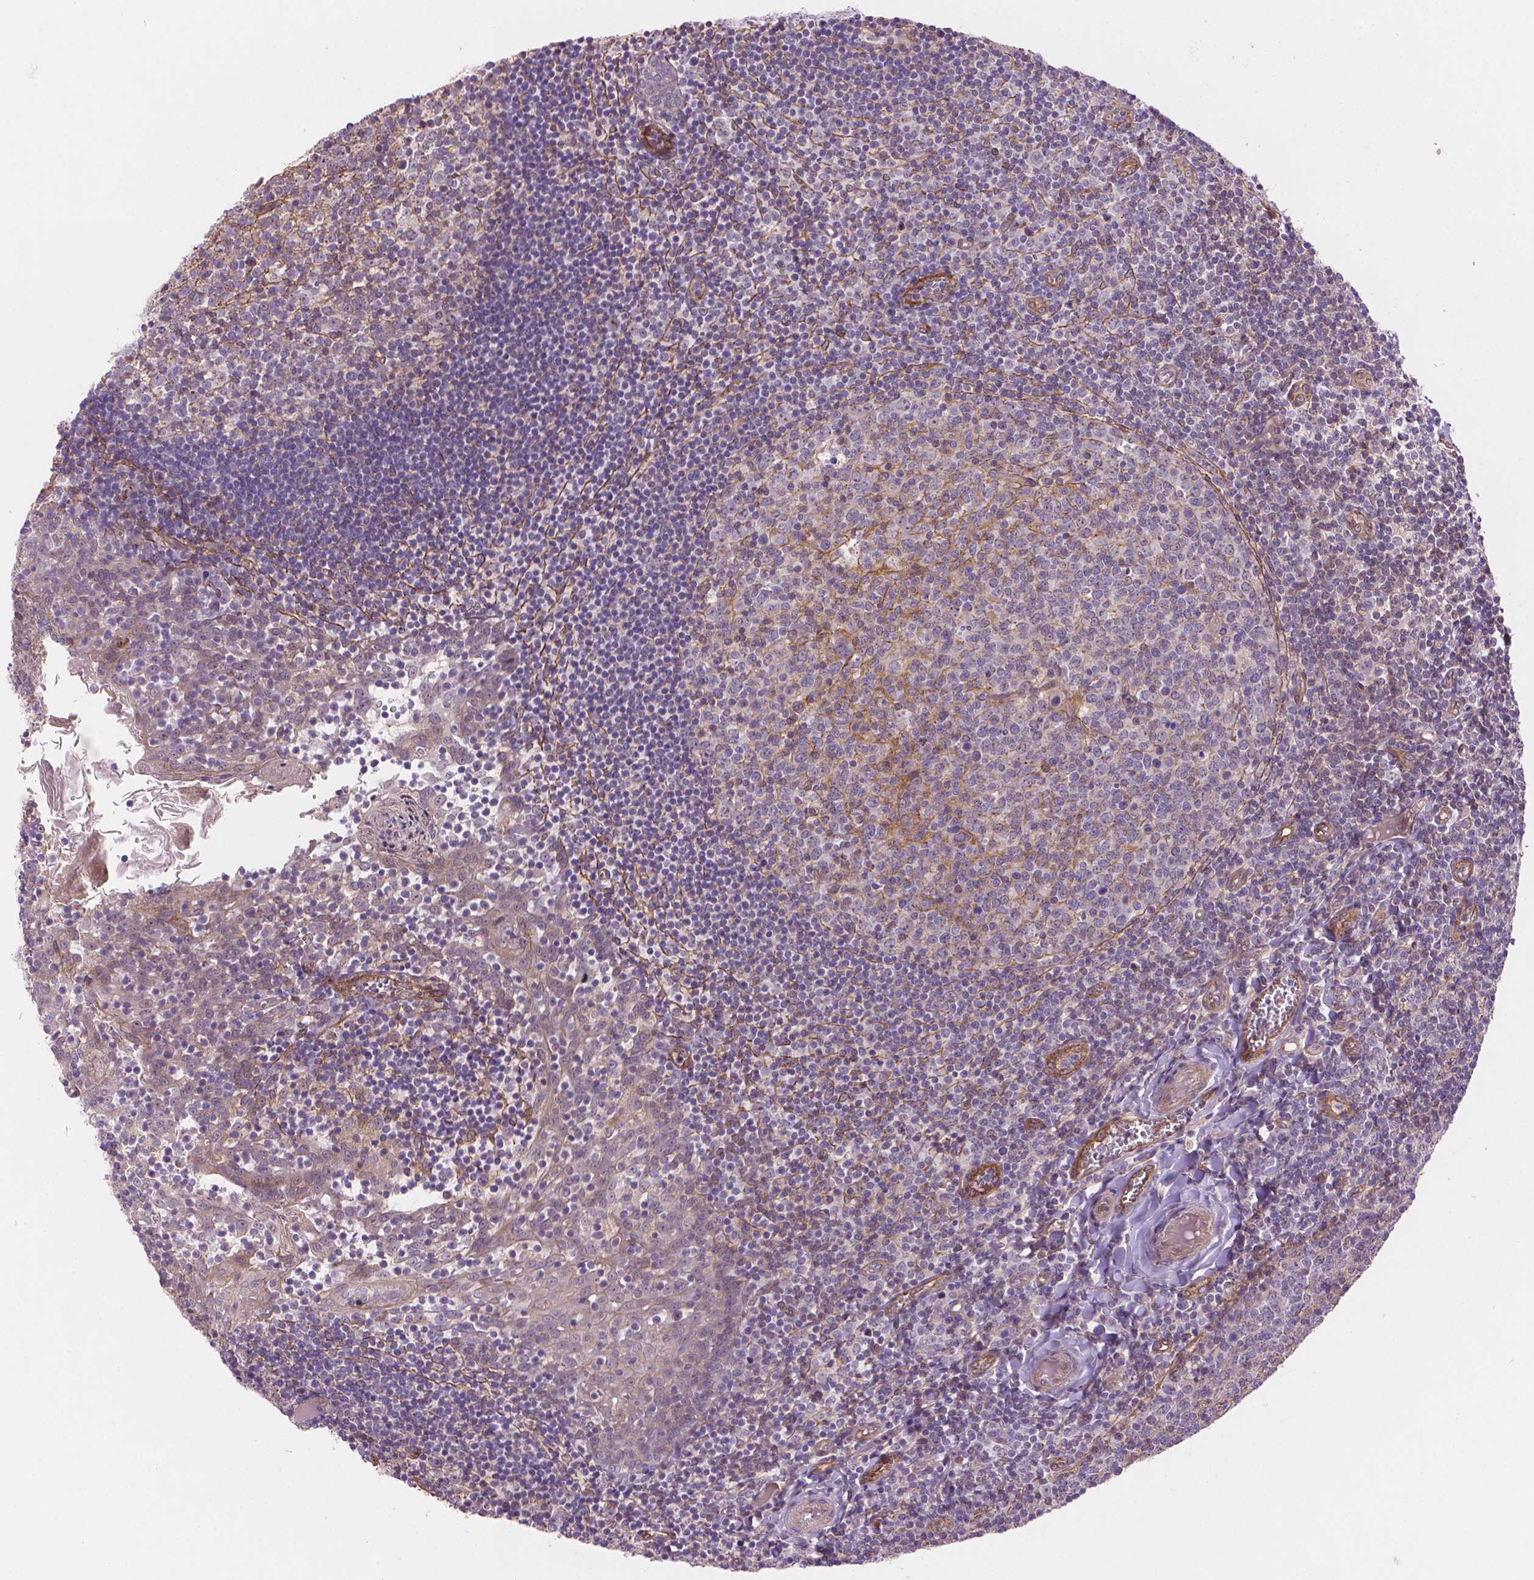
{"staining": {"intensity": "weak", "quantity": "<25%", "location": "cytoplasmic/membranous"}, "tissue": "lymph node", "cell_type": "Germinal center cells", "image_type": "normal", "snomed": [{"axis": "morphology", "description": "Normal tissue, NOS"}, {"axis": "topography", "description": "Lymph node"}], "caption": "Immunohistochemistry photomicrograph of normal lymph node: lymph node stained with DAB (3,3'-diaminobenzidine) exhibits no significant protein positivity in germinal center cells. Nuclei are stained in blue.", "gene": "AMMECR1L", "patient": {"sex": "female", "age": 21}}